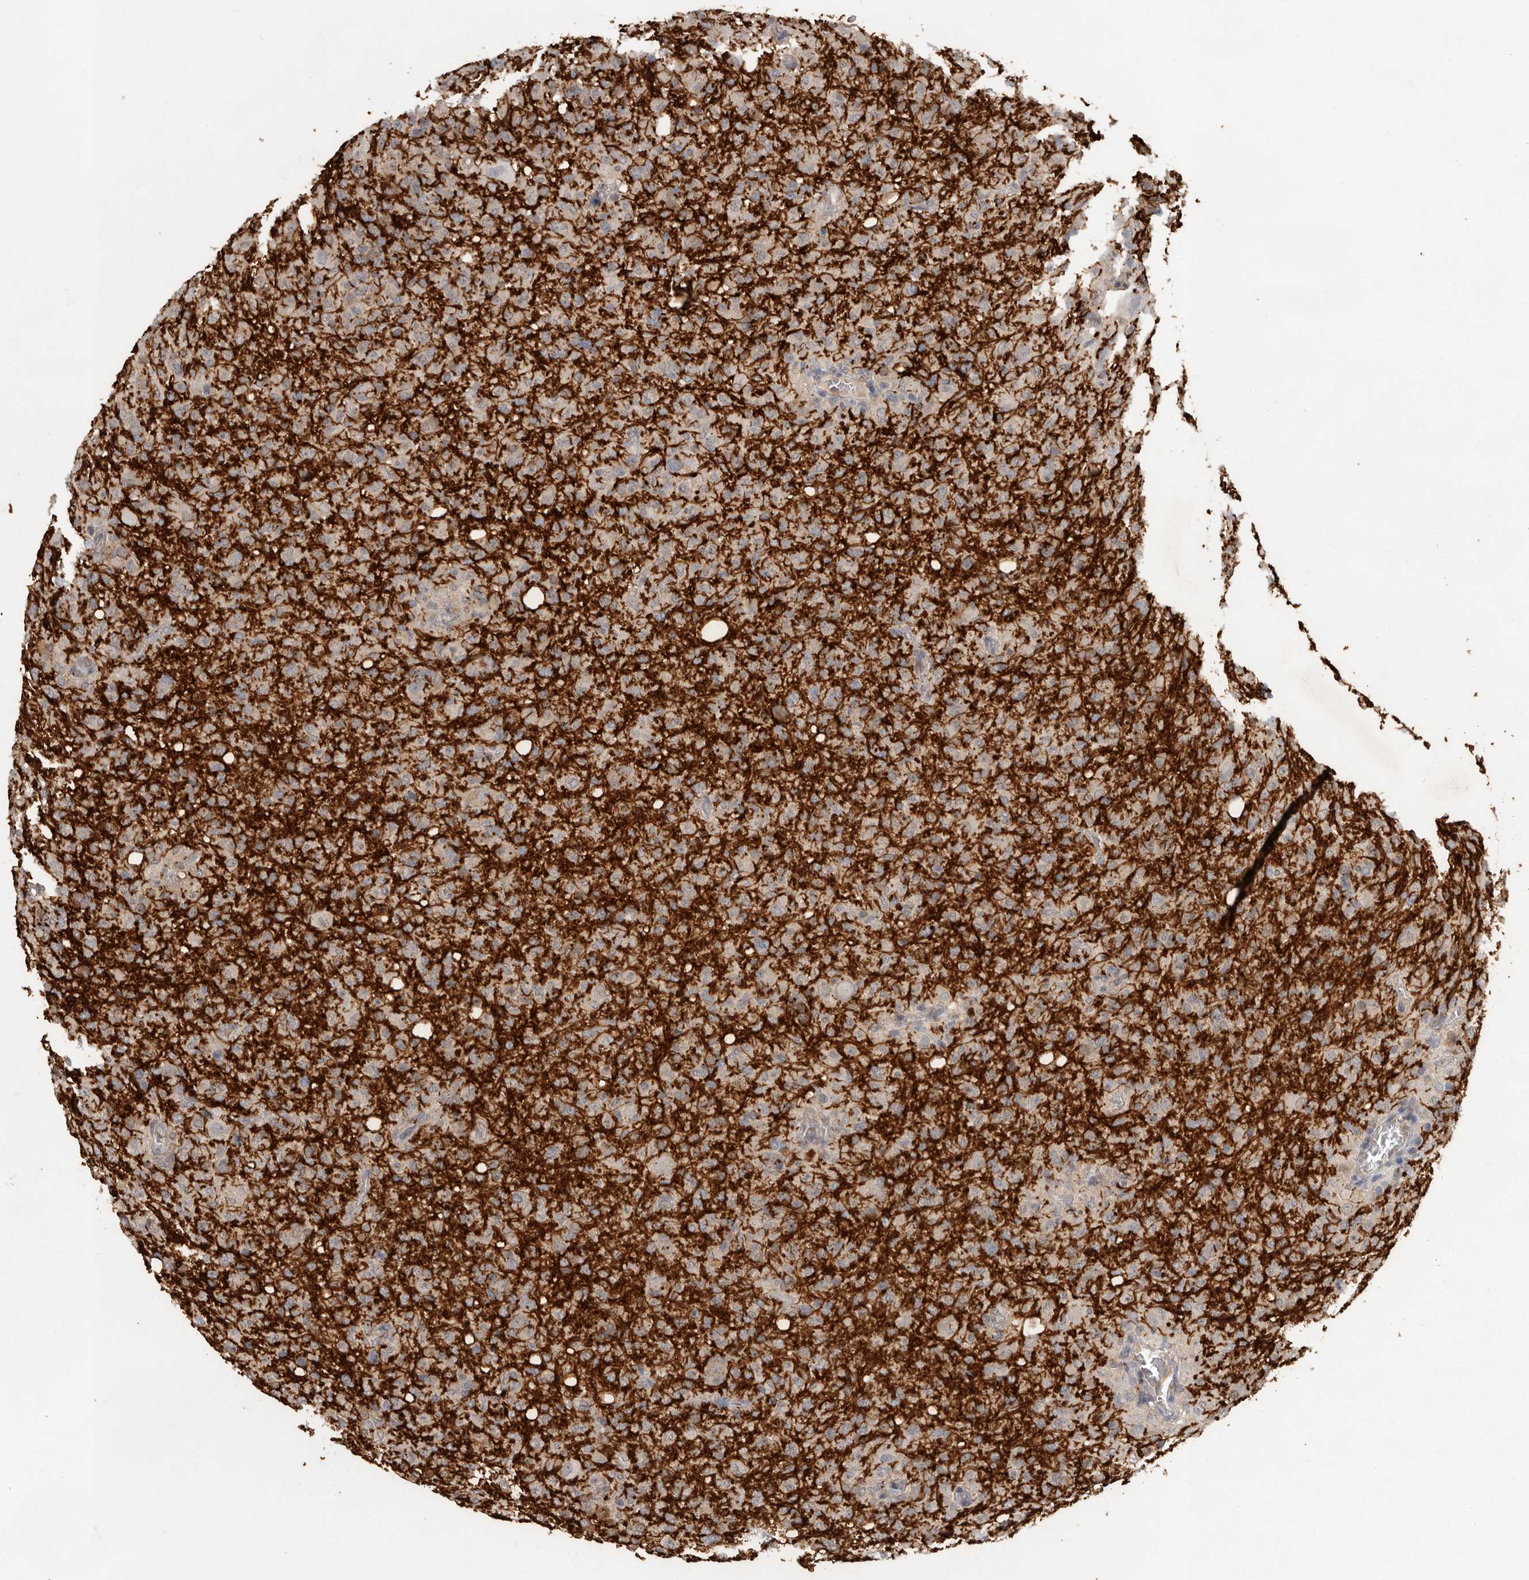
{"staining": {"intensity": "negative", "quantity": "none", "location": "none"}, "tissue": "glioma", "cell_type": "Tumor cells", "image_type": "cancer", "snomed": [{"axis": "morphology", "description": "Glioma, malignant, High grade"}, {"axis": "topography", "description": "Brain"}], "caption": "A high-resolution histopathology image shows IHC staining of glioma, which demonstrates no significant positivity in tumor cells.", "gene": "MTF1", "patient": {"sex": "female", "age": 57}}